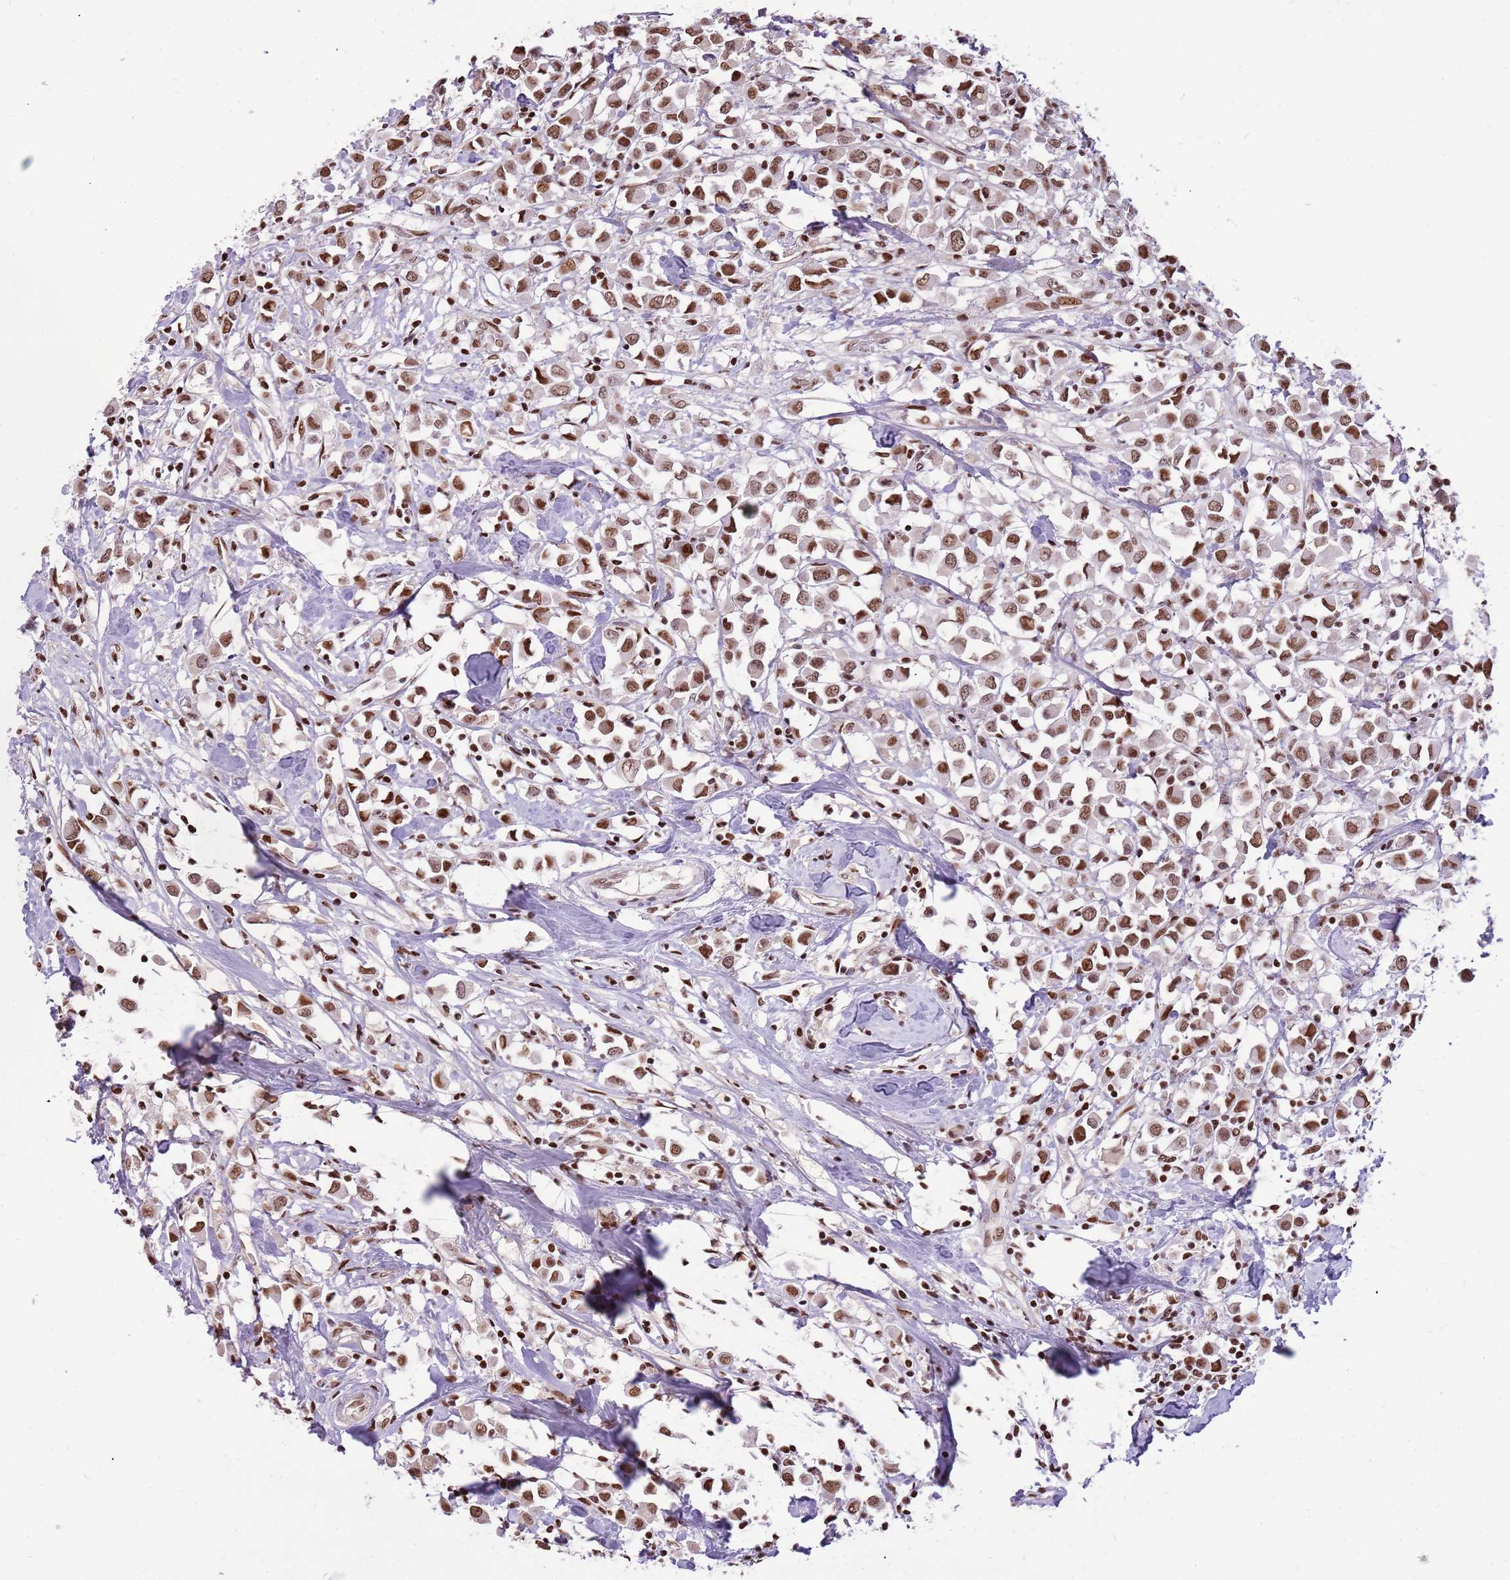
{"staining": {"intensity": "moderate", "quantity": ">75%", "location": "nuclear"}, "tissue": "breast cancer", "cell_type": "Tumor cells", "image_type": "cancer", "snomed": [{"axis": "morphology", "description": "Duct carcinoma"}, {"axis": "topography", "description": "Breast"}], "caption": "The histopathology image shows immunohistochemical staining of breast cancer. There is moderate nuclear staining is identified in approximately >75% of tumor cells.", "gene": "WASHC4", "patient": {"sex": "female", "age": 61}}